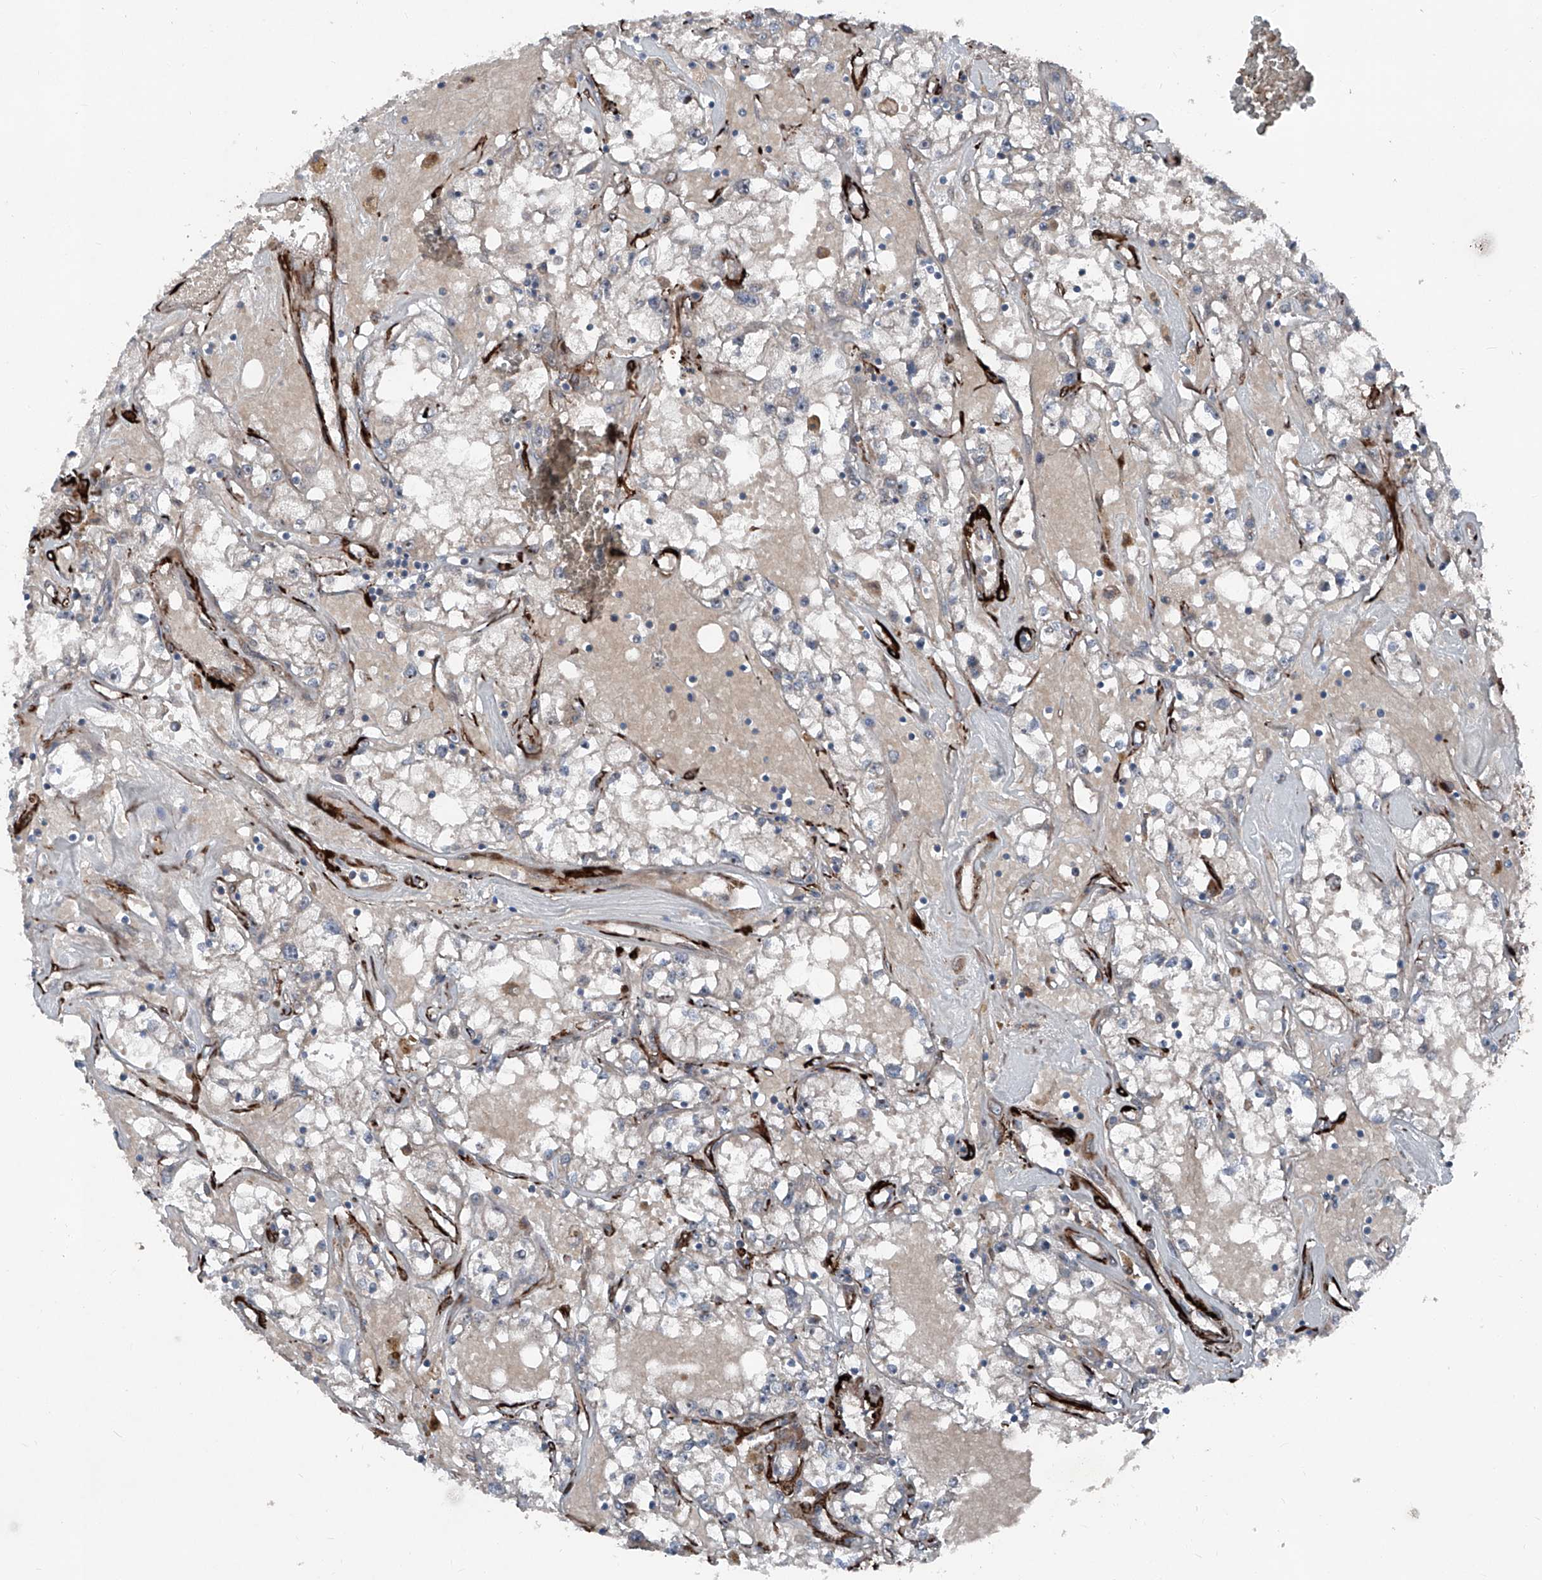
{"staining": {"intensity": "negative", "quantity": "none", "location": "none"}, "tissue": "renal cancer", "cell_type": "Tumor cells", "image_type": "cancer", "snomed": [{"axis": "morphology", "description": "Adenocarcinoma, NOS"}, {"axis": "topography", "description": "Kidney"}], "caption": "The histopathology image demonstrates no significant staining in tumor cells of renal cancer (adenocarcinoma). The staining was performed using DAB (3,3'-diaminobenzidine) to visualize the protein expression in brown, while the nuclei were stained in blue with hematoxylin (Magnification: 20x).", "gene": "COA7", "patient": {"sex": "male", "age": 56}}